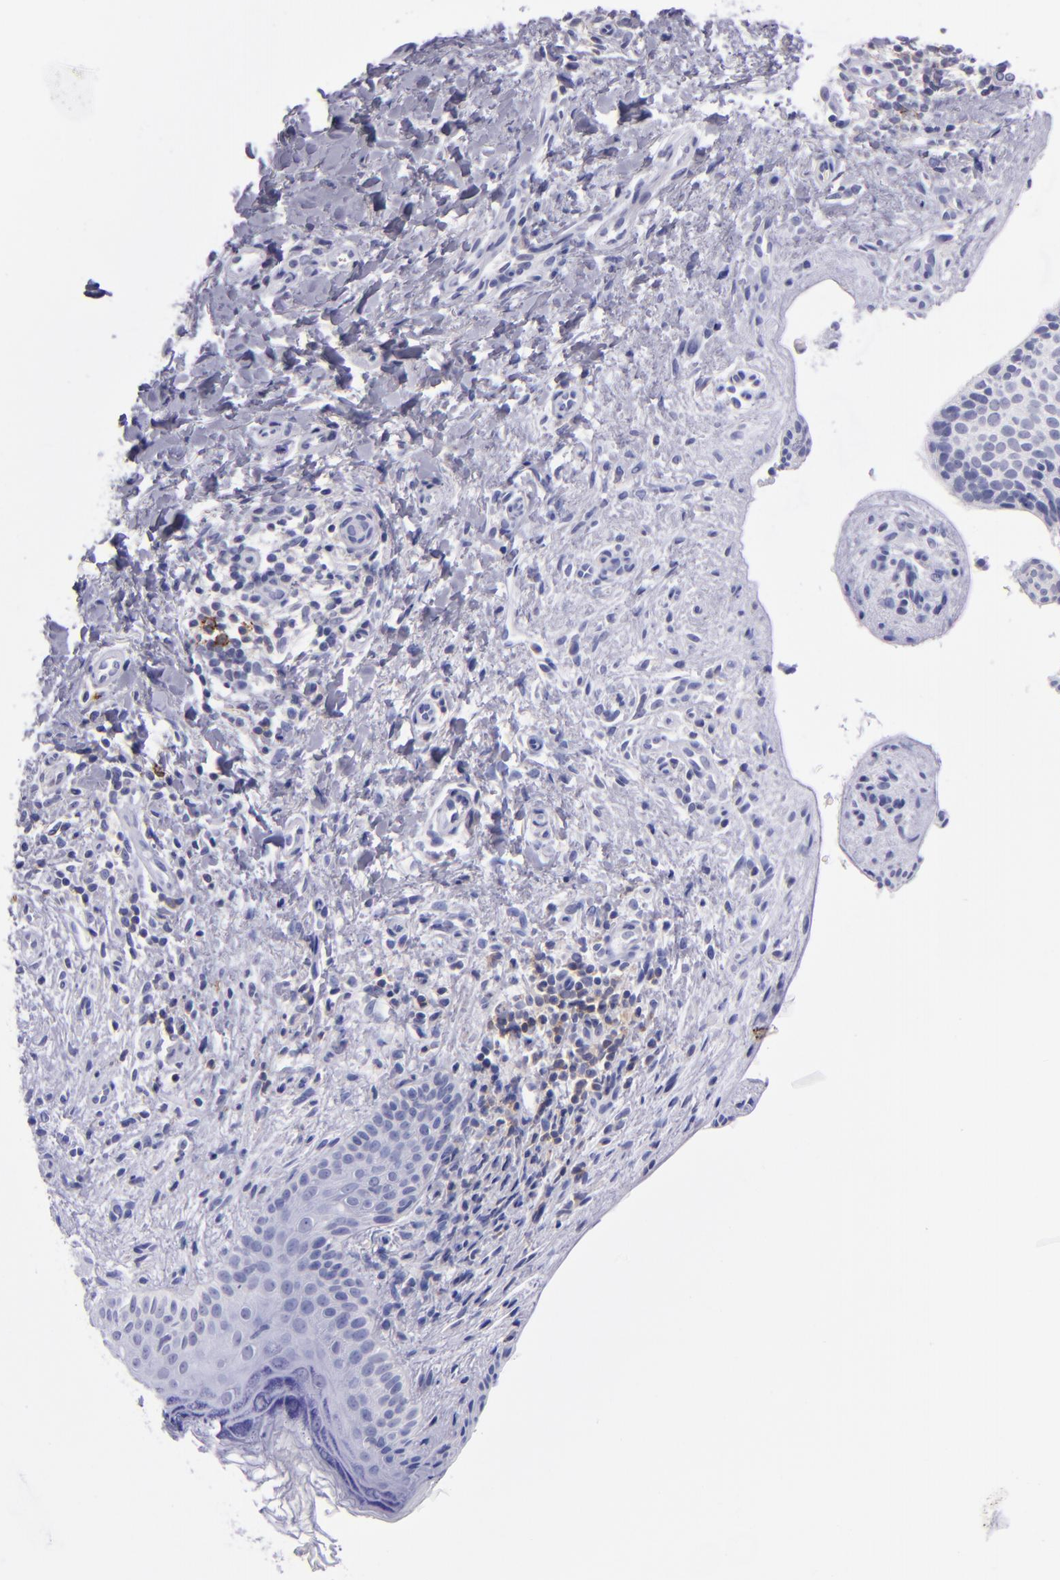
{"staining": {"intensity": "negative", "quantity": "none", "location": "none"}, "tissue": "skin cancer", "cell_type": "Tumor cells", "image_type": "cancer", "snomed": [{"axis": "morphology", "description": "Basal cell carcinoma"}, {"axis": "topography", "description": "Skin"}], "caption": "There is no significant expression in tumor cells of skin cancer.", "gene": "CD37", "patient": {"sex": "female", "age": 78}}